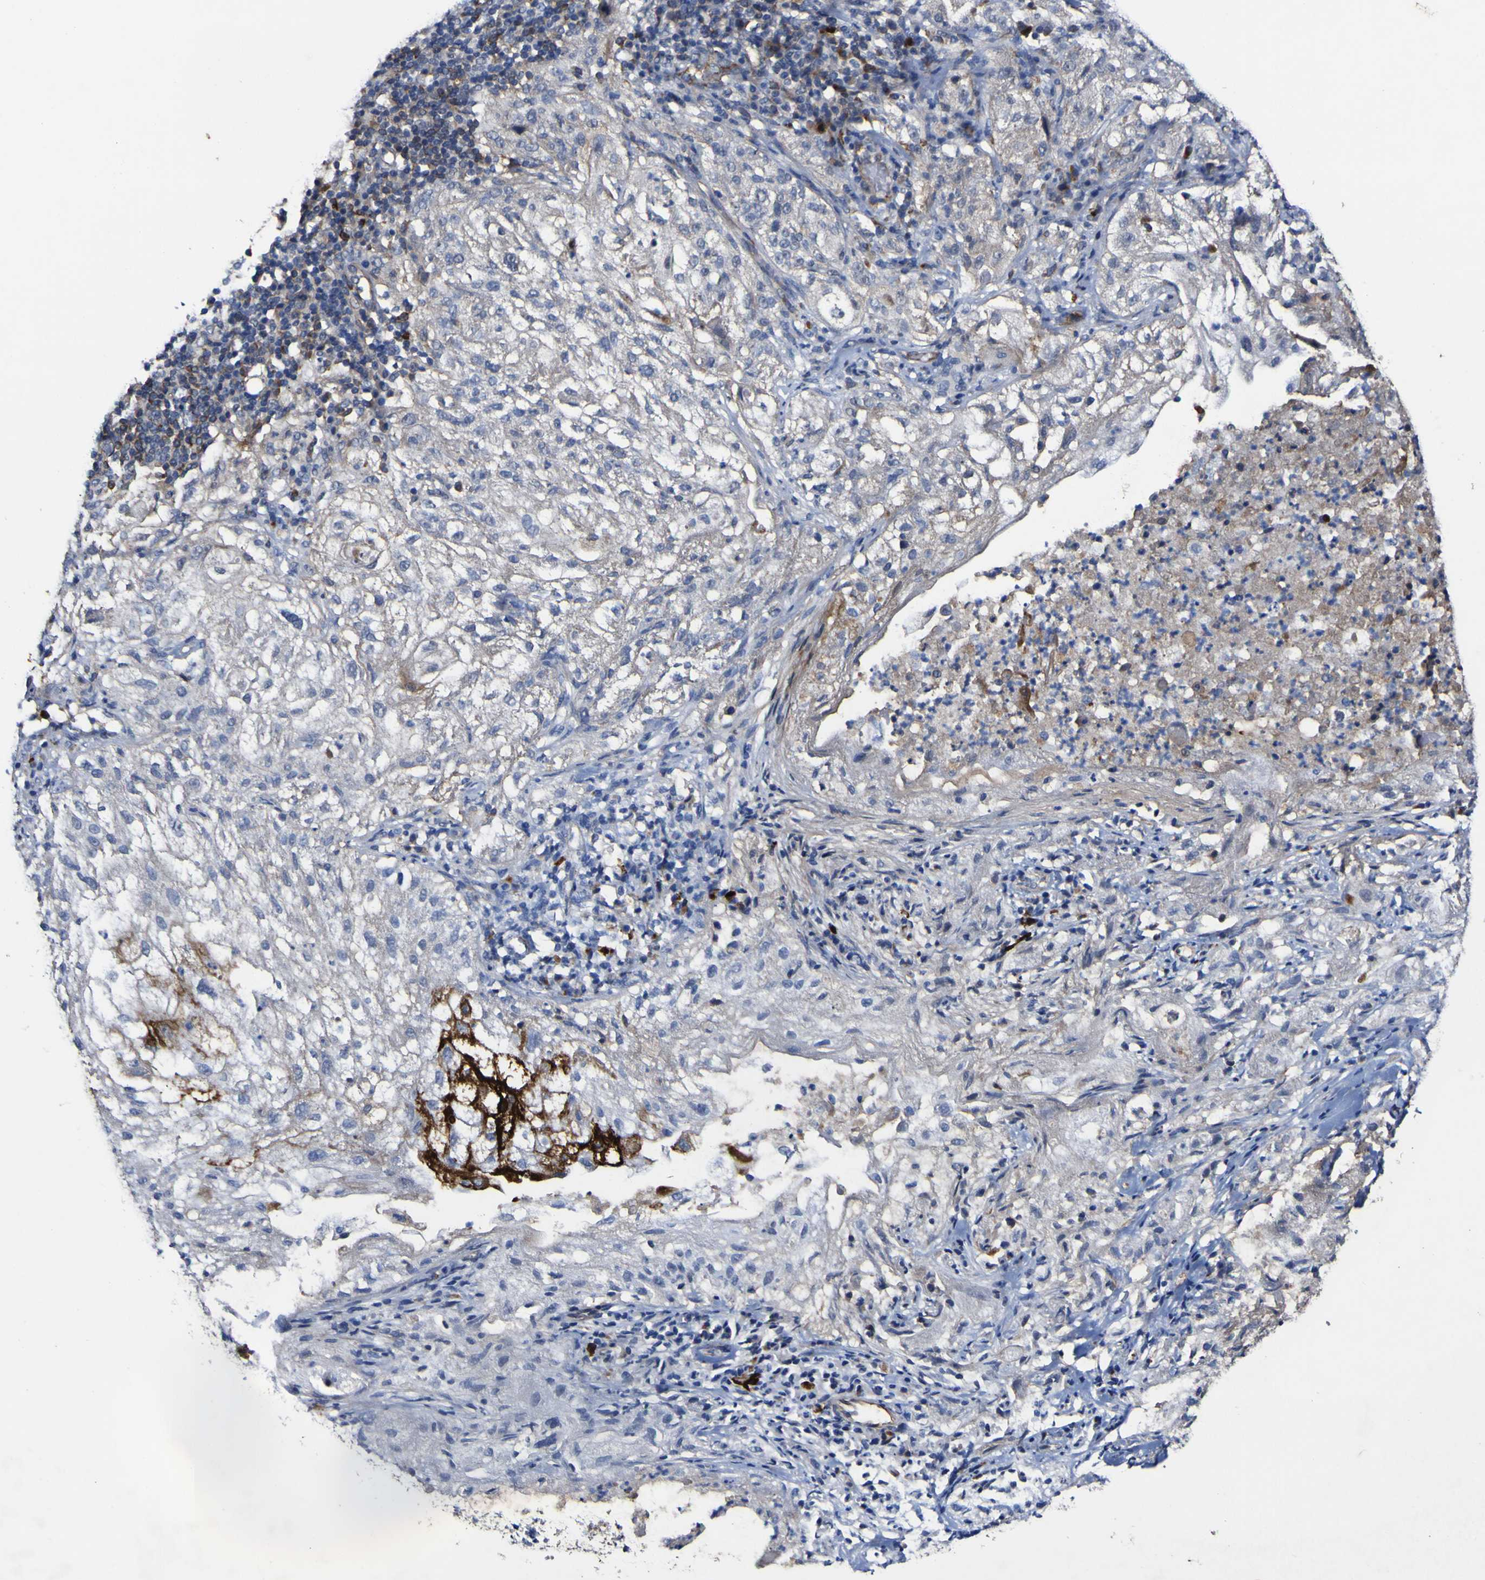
{"staining": {"intensity": "negative", "quantity": "none", "location": "none"}, "tissue": "lung cancer", "cell_type": "Tumor cells", "image_type": "cancer", "snomed": [{"axis": "morphology", "description": "Inflammation, NOS"}, {"axis": "morphology", "description": "Squamous cell carcinoma, NOS"}, {"axis": "topography", "description": "Lymph node"}, {"axis": "topography", "description": "Soft tissue"}, {"axis": "topography", "description": "Lung"}], "caption": "Immunohistochemistry histopathology image of neoplastic tissue: lung cancer (squamous cell carcinoma) stained with DAB (3,3'-diaminobenzidine) displays no significant protein staining in tumor cells.", "gene": "CCL2", "patient": {"sex": "male", "age": 66}}